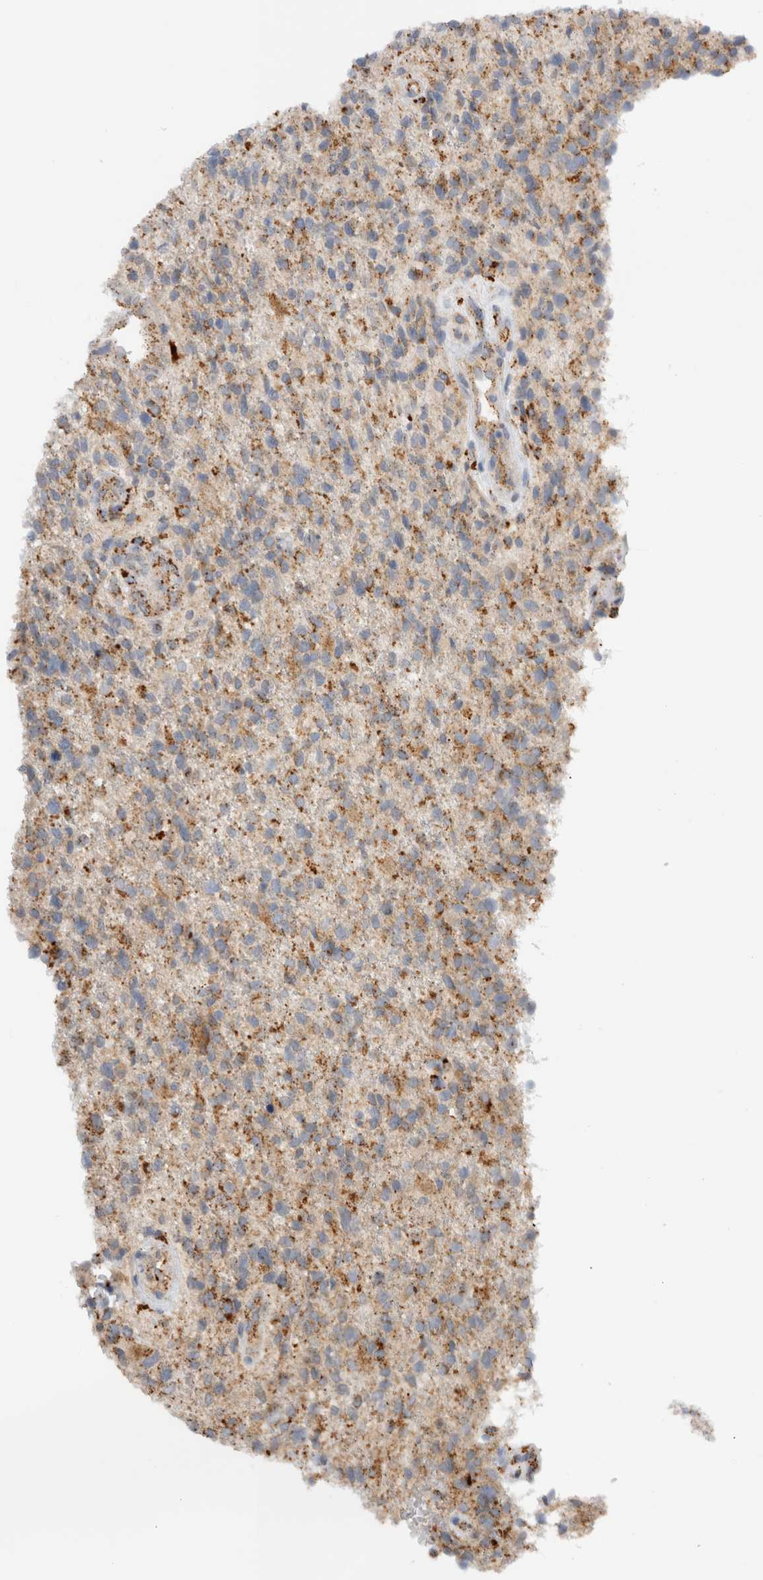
{"staining": {"intensity": "moderate", "quantity": "25%-75%", "location": "cytoplasmic/membranous"}, "tissue": "glioma", "cell_type": "Tumor cells", "image_type": "cancer", "snomed": [{"axis": "morphology", "description": "Glioma, malignant, High grade"}, {"axis": "topography", "description": "Brain"}], "caption": "The histopathology image demonstrates immunohistochemical staining of malignant glioma (high-grade). There is moderate cytoplasmic/membranous staining is identified in approximately 25%-75% of tumor cells.", "gene": "GNS", "patient": {"sex": "male", "age": 72}}